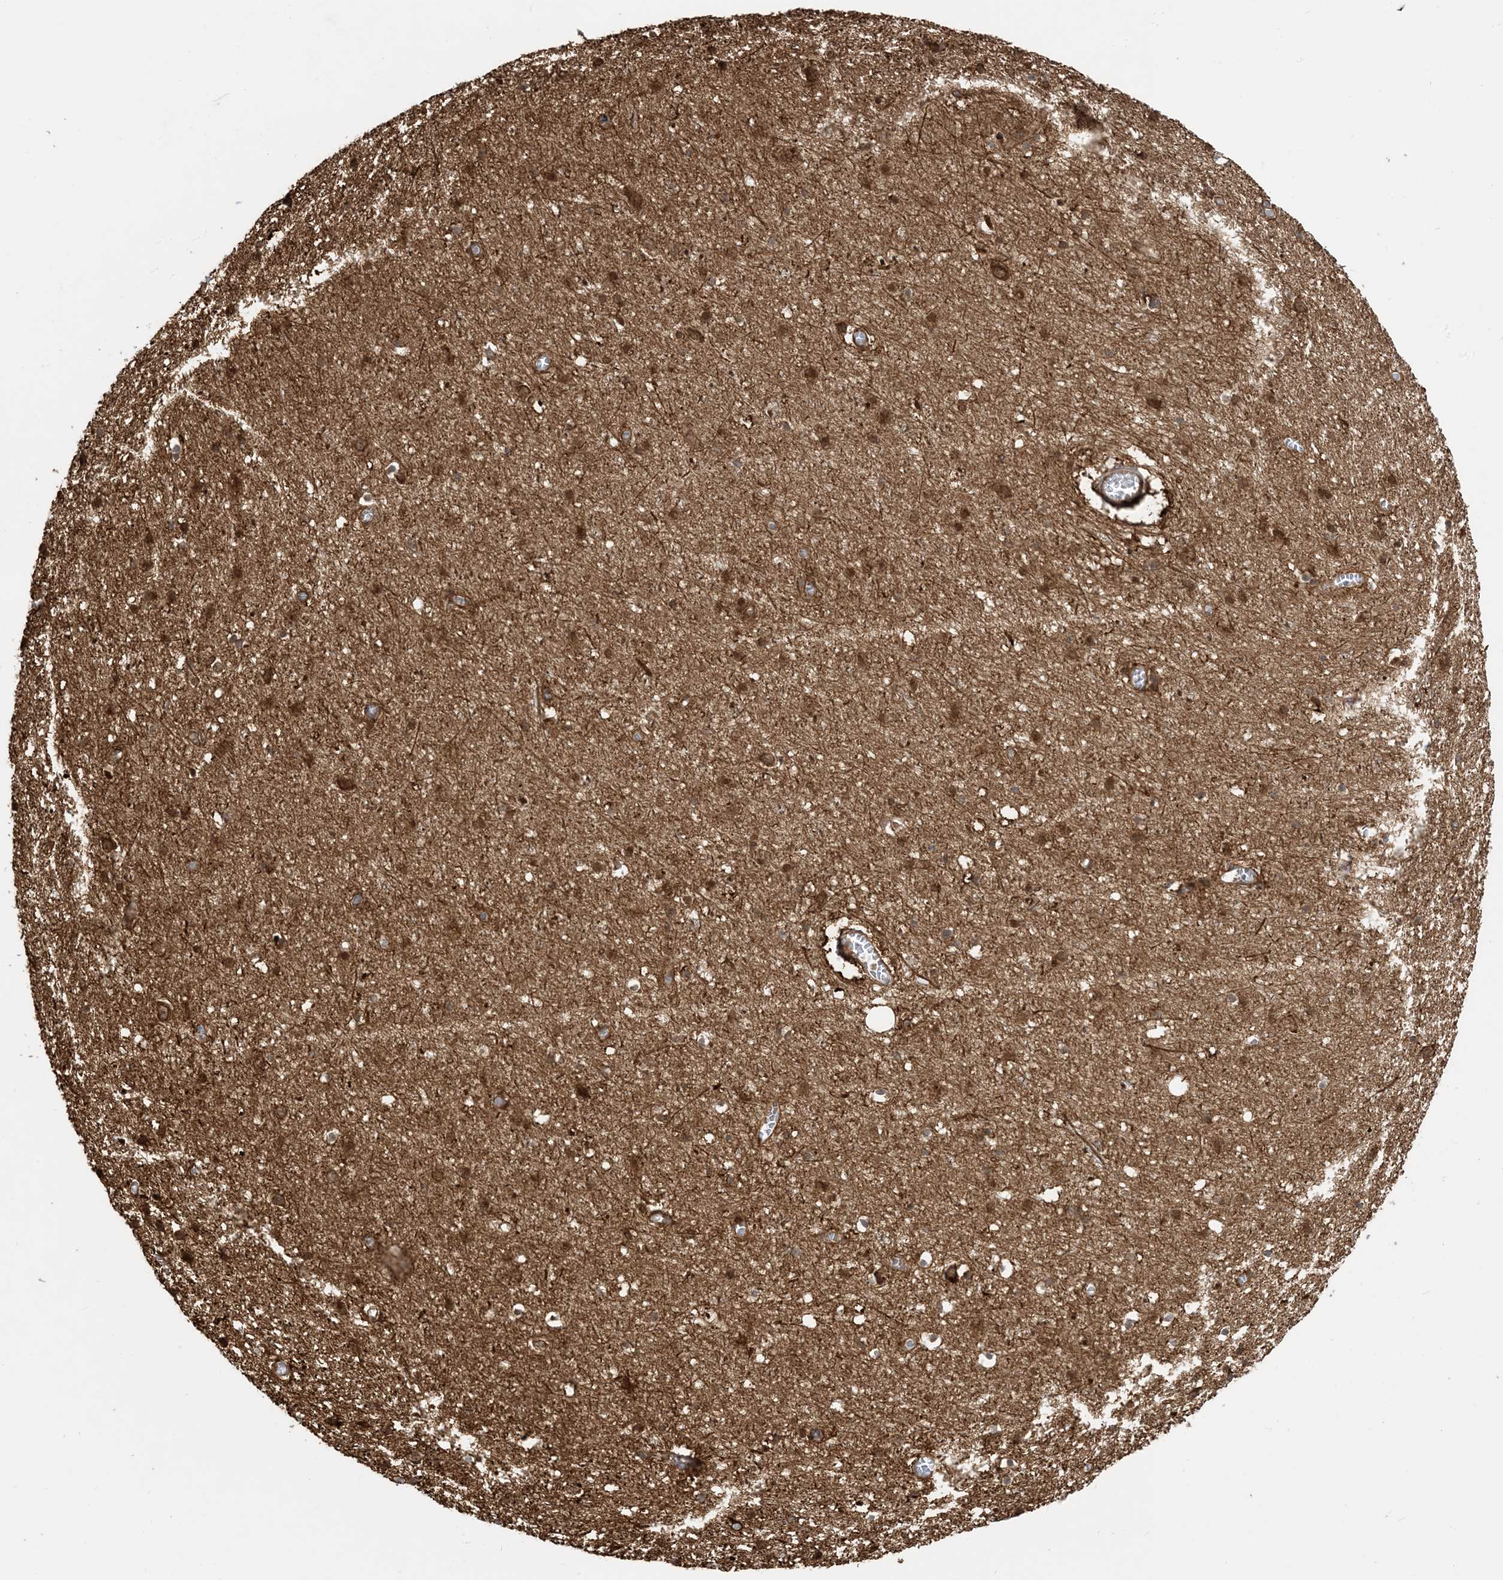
{"staining": {"intensity": "moderate", "quantity": ">75%", "location": "cytoplasmic/membranous"}, "tissue": "cerebral cortex", "cell_type": "Endothelial cells", "image_type": "normal", "snomed": [{"axis": "morphology", "description": "Normal tissue, NOS"}, {"axis": "topography", "description": "Cerebral cortex"}], "caption": "Immunohistochemistry of benign human cerebral cortex displays medium levels of moderate cytoplasmic/membranous expression in about >75% of endothelial cells.", "gene": "SRP72", "patient": {"sex": "female", "age": 64}}